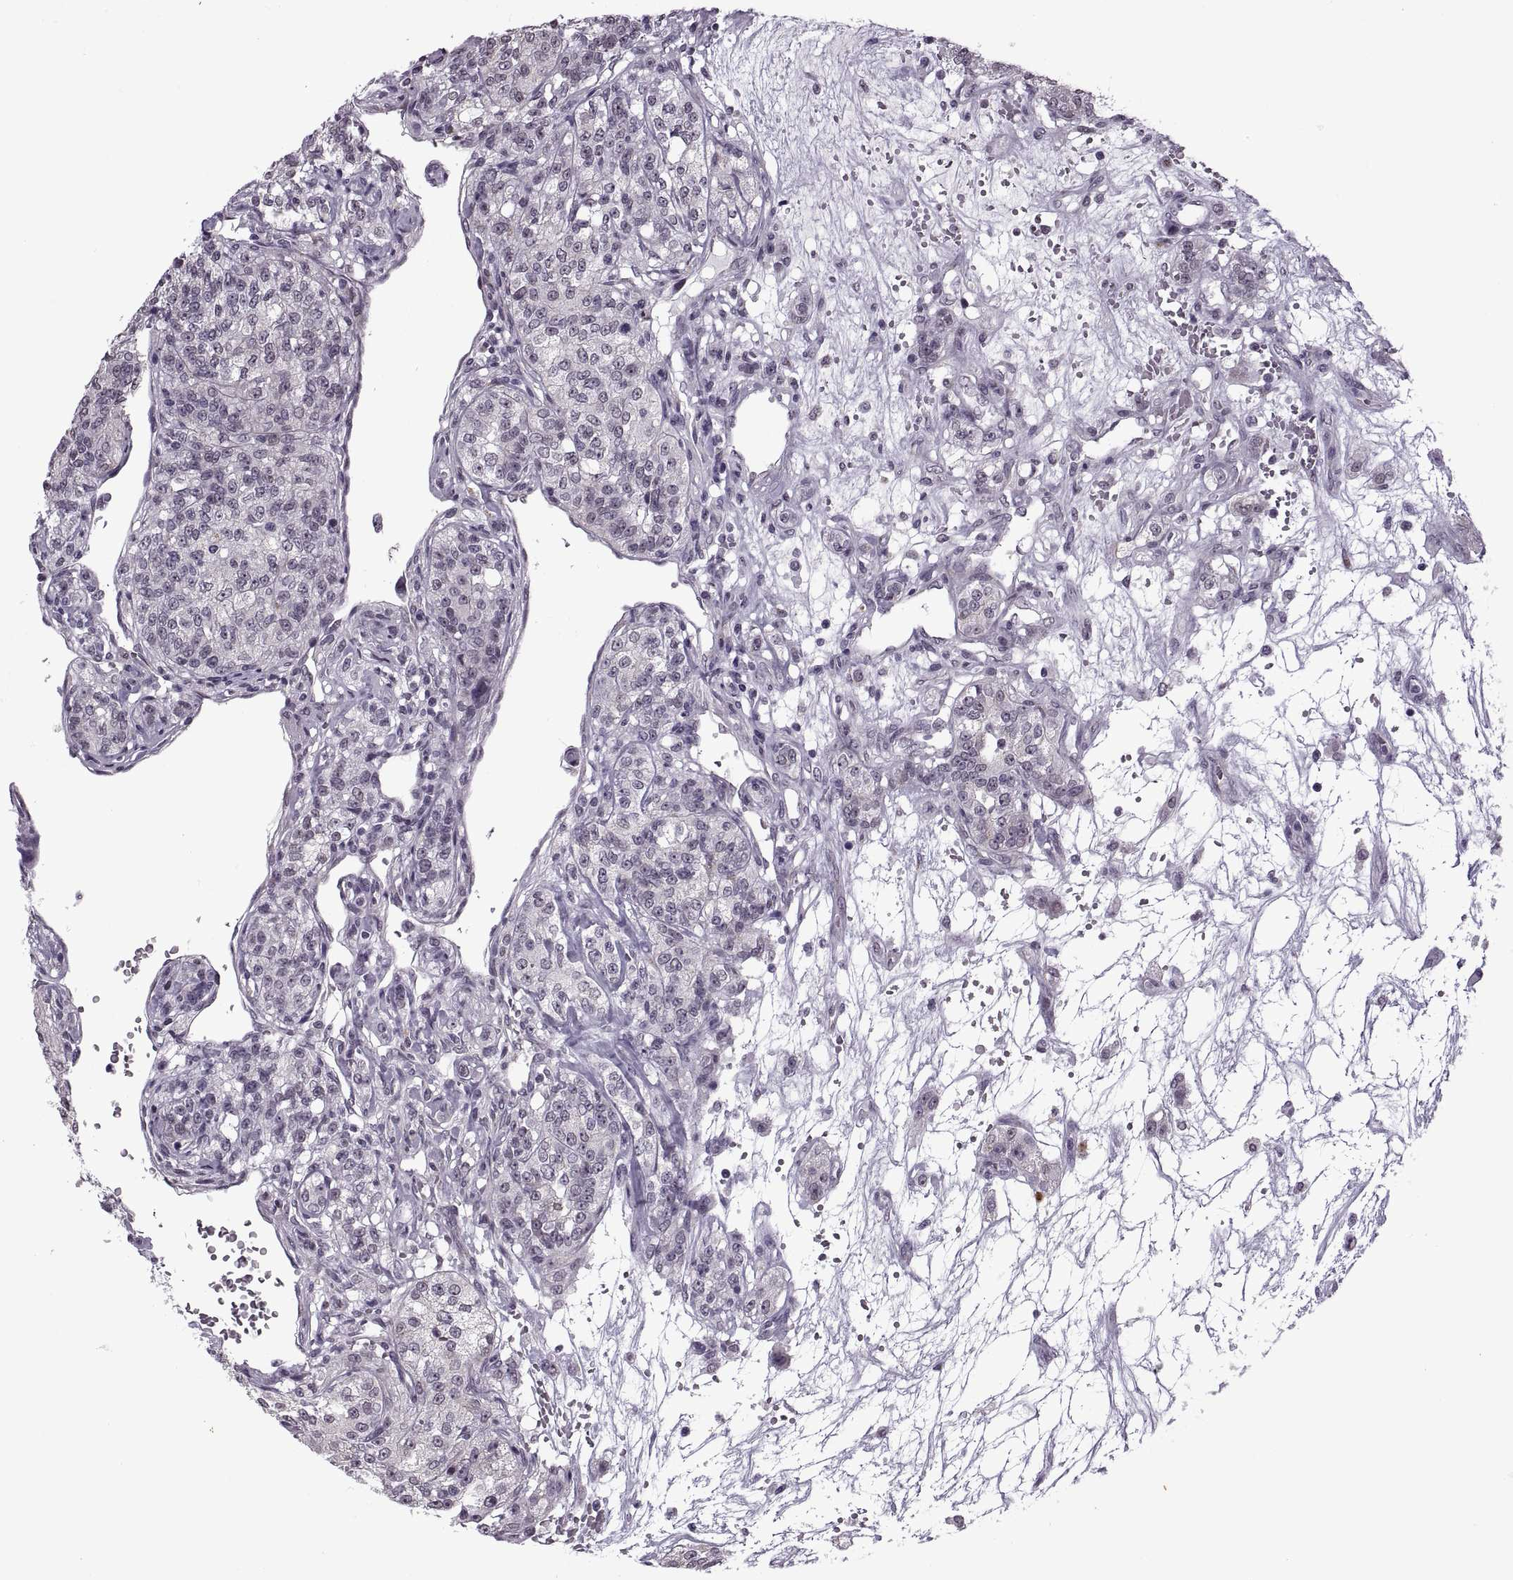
{"staining": {"intensity": "negative", "quantity": "none", "location": "none"}, "tissue": "renal cancer", "cell_type": "Tumor cells", "image_type": "cancer", "snomed": [{"axis": "morphology", "description": "Adenocarcinoma, NOS"}, {"axis": "topography", "description": "Kidney"}], "caption": "This is a micrograph of IHC staining of renal cancer, which shows no expression in tumor cells.", "gene": "PRSS37", "patient": {"sex": "female", "age": 63}}